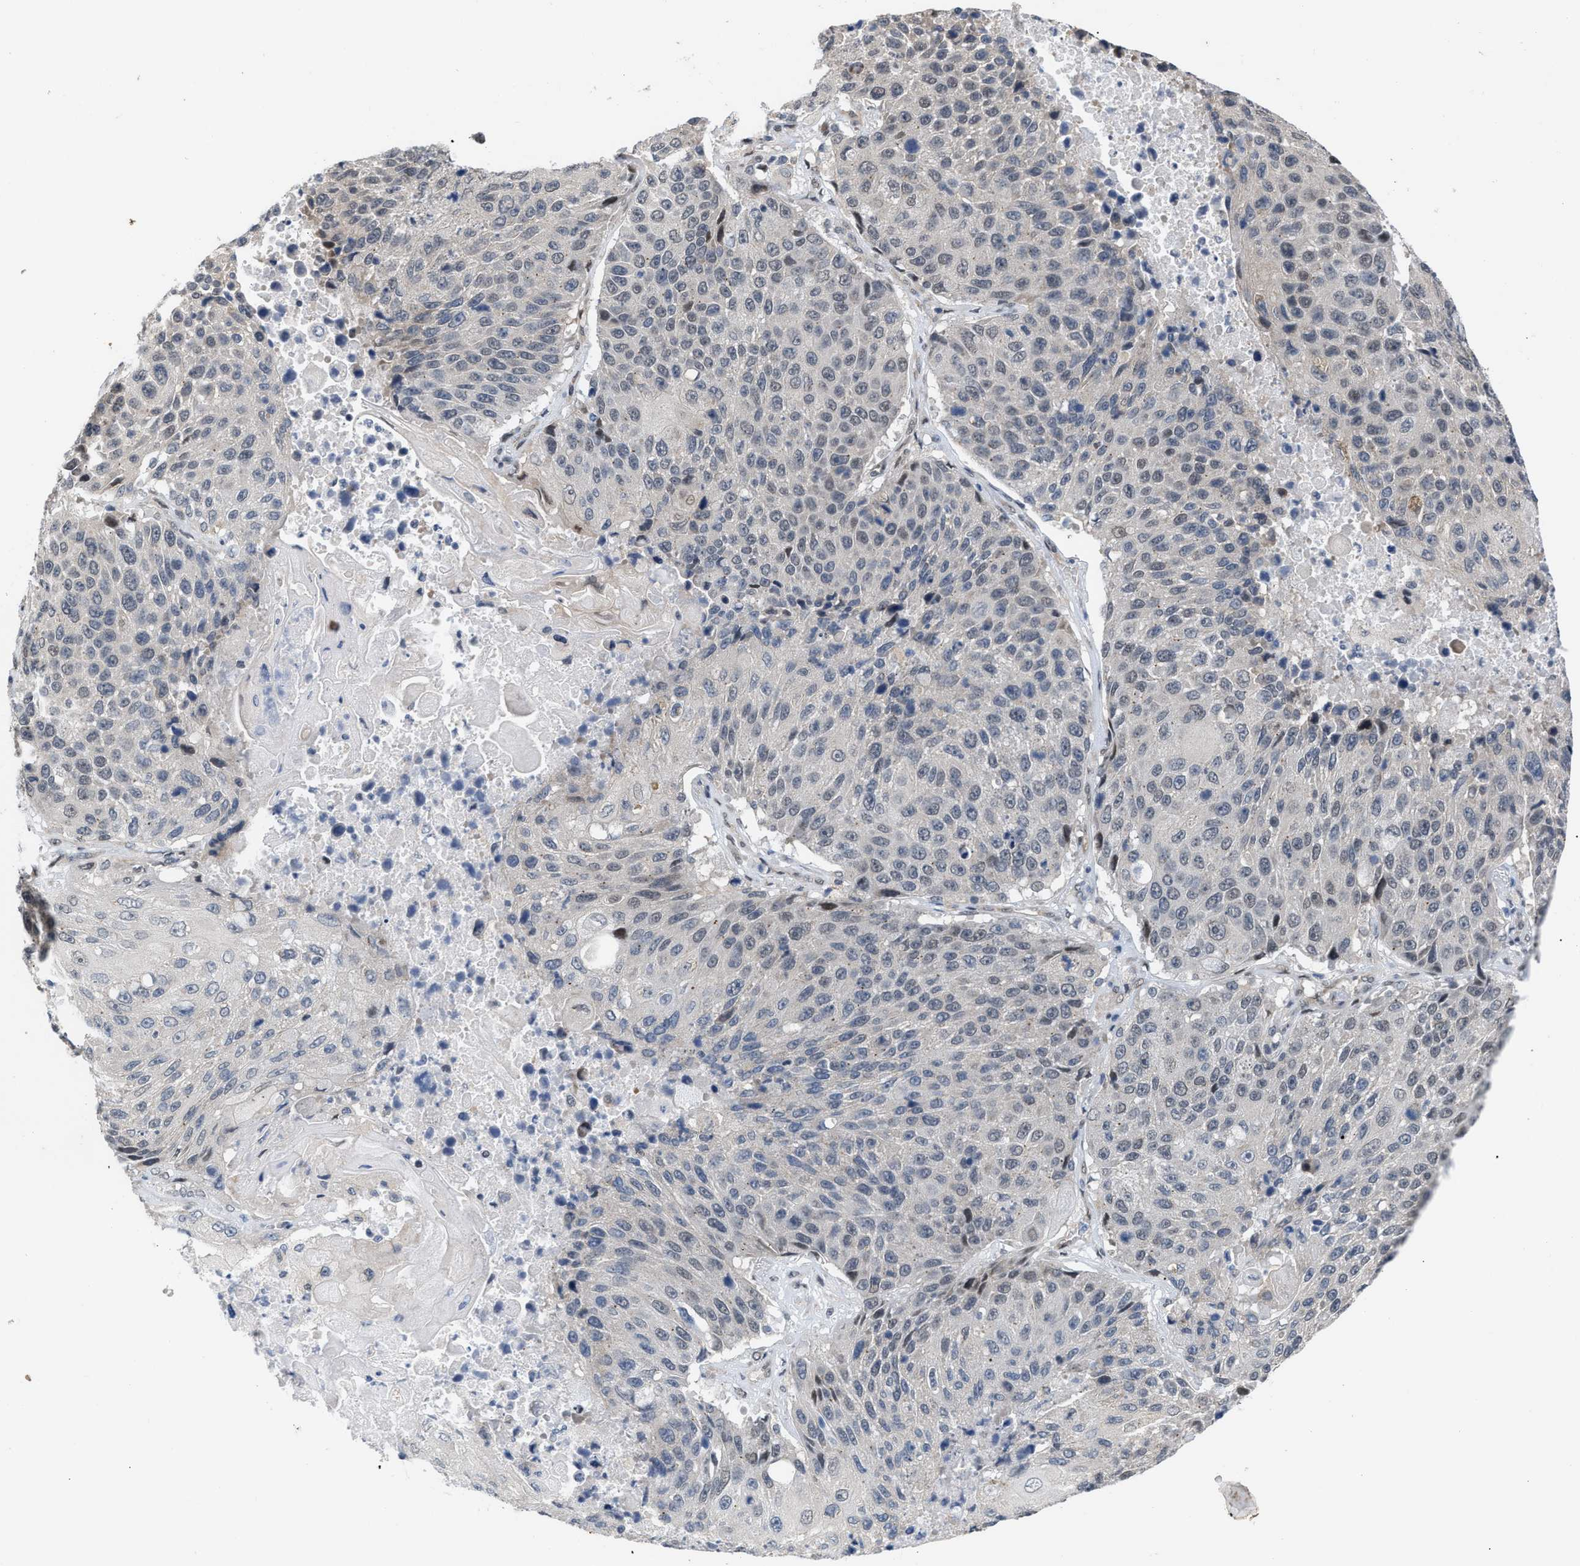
{"staining": {"intensity": "weak", "quantity": "<25%", "location": "nuclear"}, "tissue": "lung cancer", "cell_type": "Tumor cells", "image_type": "cancer", "snomed": [{"axis": "morphology", "description": "Squamous cell carcinoma, NOS"}, {"axis": "topography", "description": "Lung"}], "caption": "This is an immunohistochemistry micrograph of lung cancer (squamous cell carcinoma). There is no positivity in tumor cells.", "gene": "TXNRD3", "patient": {"sex": "male", "age": 61}}